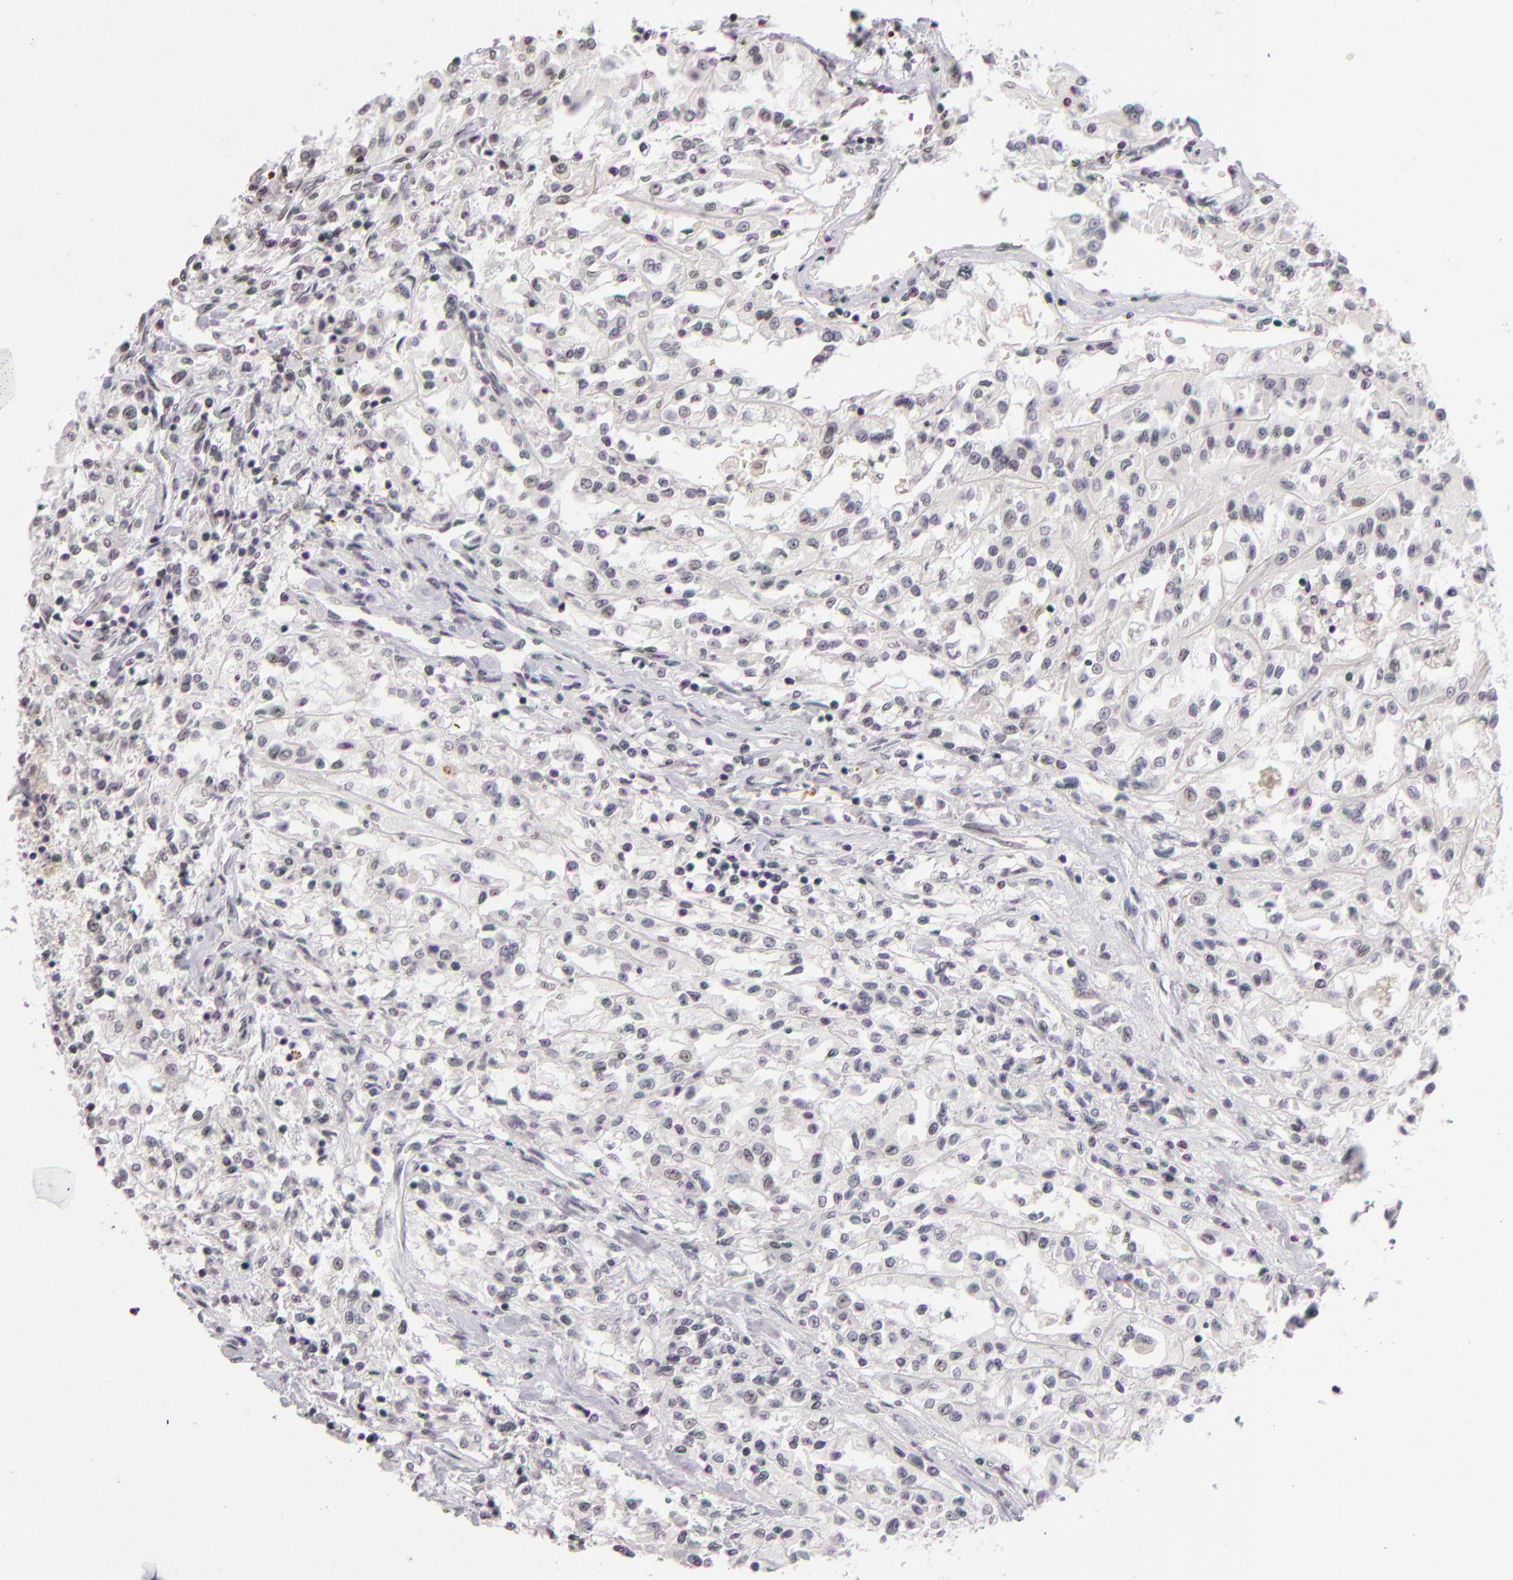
{"staining": {"intensity": "negative", "quantity": "none", "location": "none"}, "tissue": "renal cancer", "cell_type": "Tumor cells", "image_type": "cancer", "snomed": [{"axis": "morphology", "description": "Adenocarcinoma, NOS"}, {"axis": "topography", "description": "Kidney"}], "caption": "This is an IHC image of human renal cancer (adenocarcinoma). There is no staining in tumor cells.", "gene": "CD40", "patient": {"sex": "male", "age": 78}}